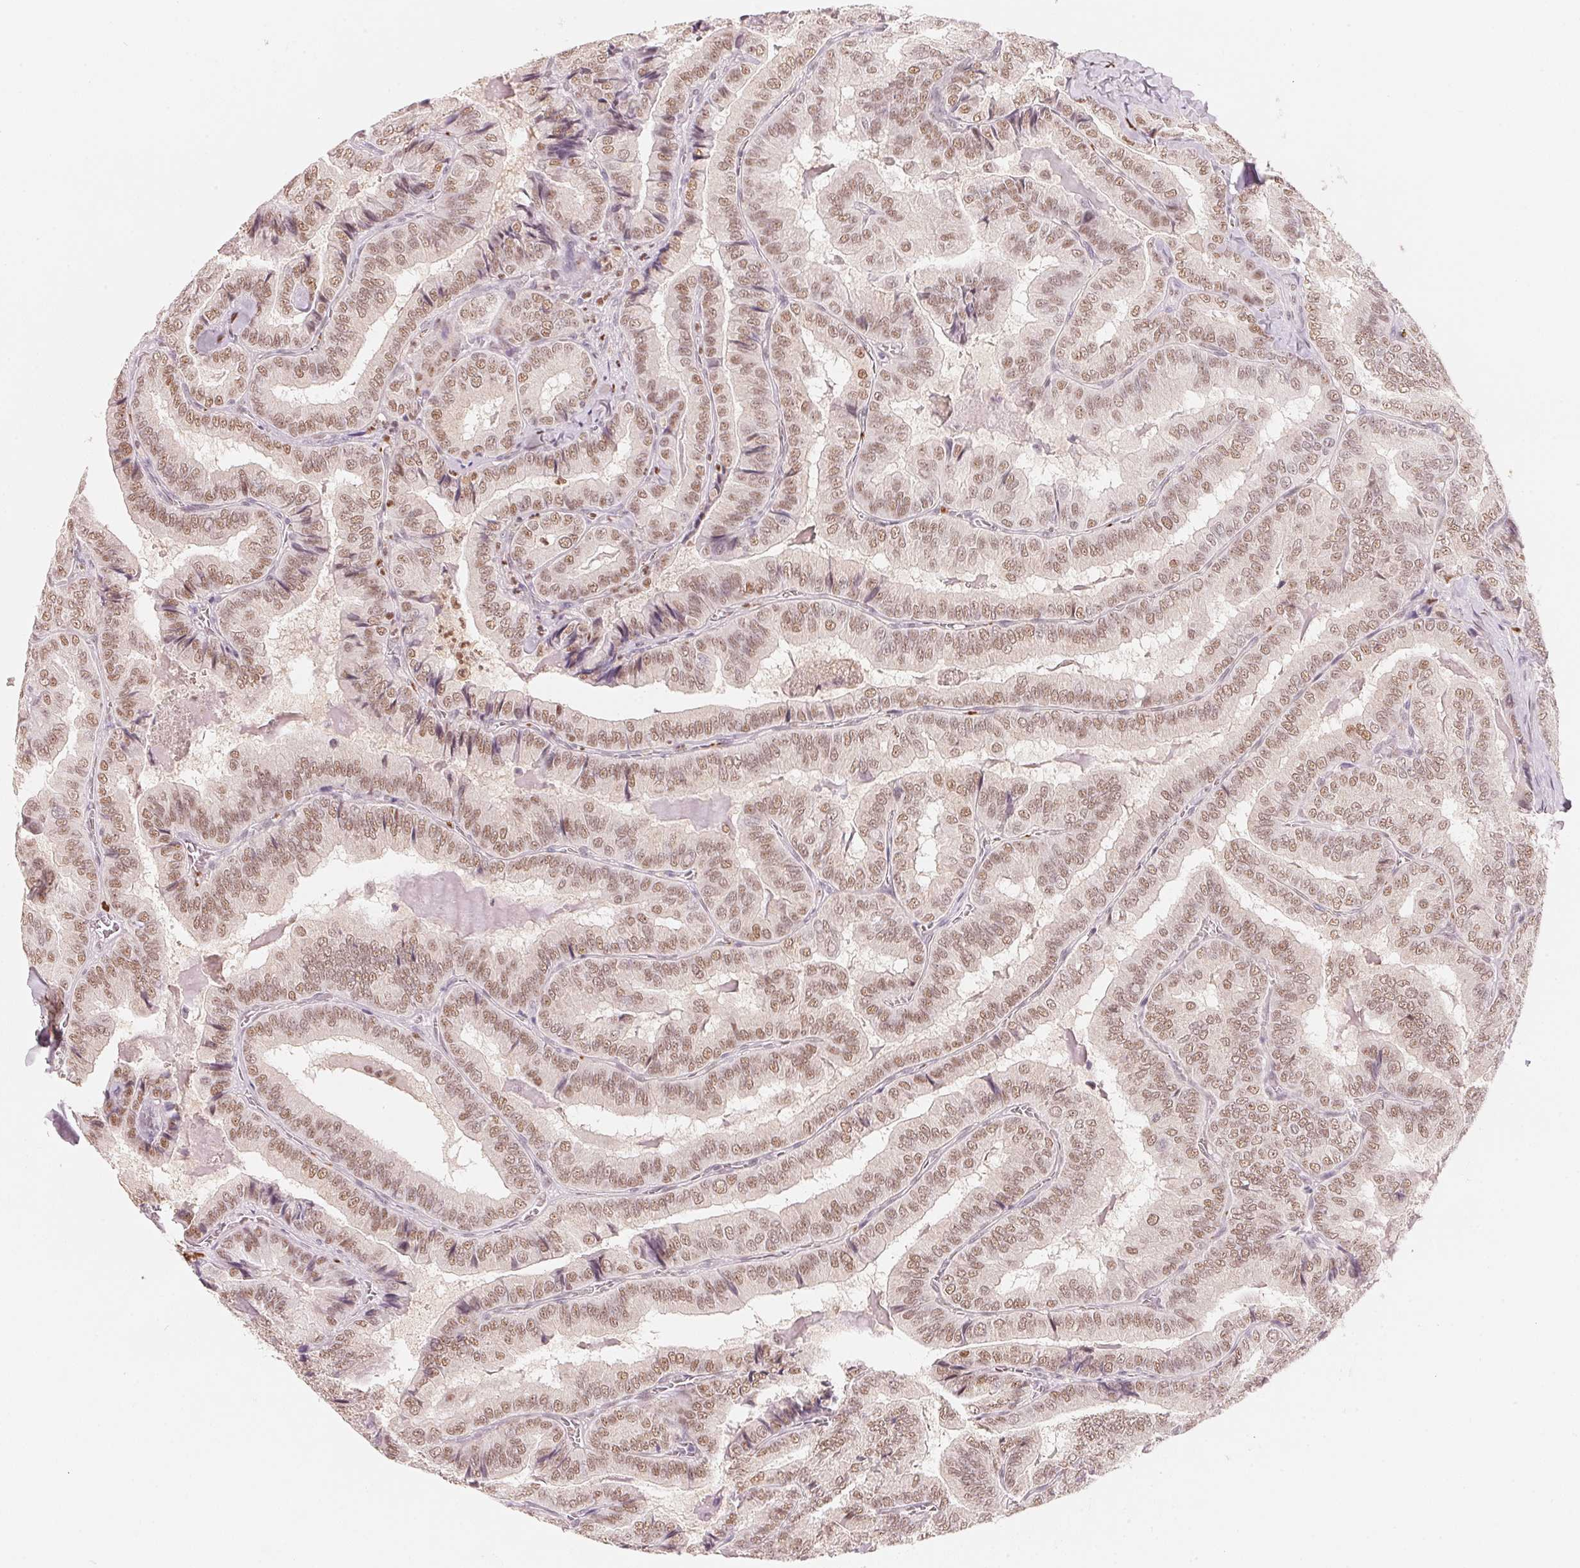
{"staining": {"intensity": "moderate", "quantity": ">75%", "location": "nuclear"}, "tissue": "thyroid cancer", "cell_type": "Tumor cells", "image_type": "cancer", "snomed": [{"axis": "morphology", "description": "Papillary adenocarcinoma, NOS"}, {"axis": "topography", "description": "Thyroid gland"}], "caption": "Tumor cells display moderate nuclear positivity in about >75% of cells in thyroid cancer. (Stains: DAB (3,3'-diaminobenzidine) in brown, nuclei in blue, Microscopy: brightfield microscopy at high magnification).", "gene": "ARHGAP22", "patient": {"sex": "female", "age": 75}}